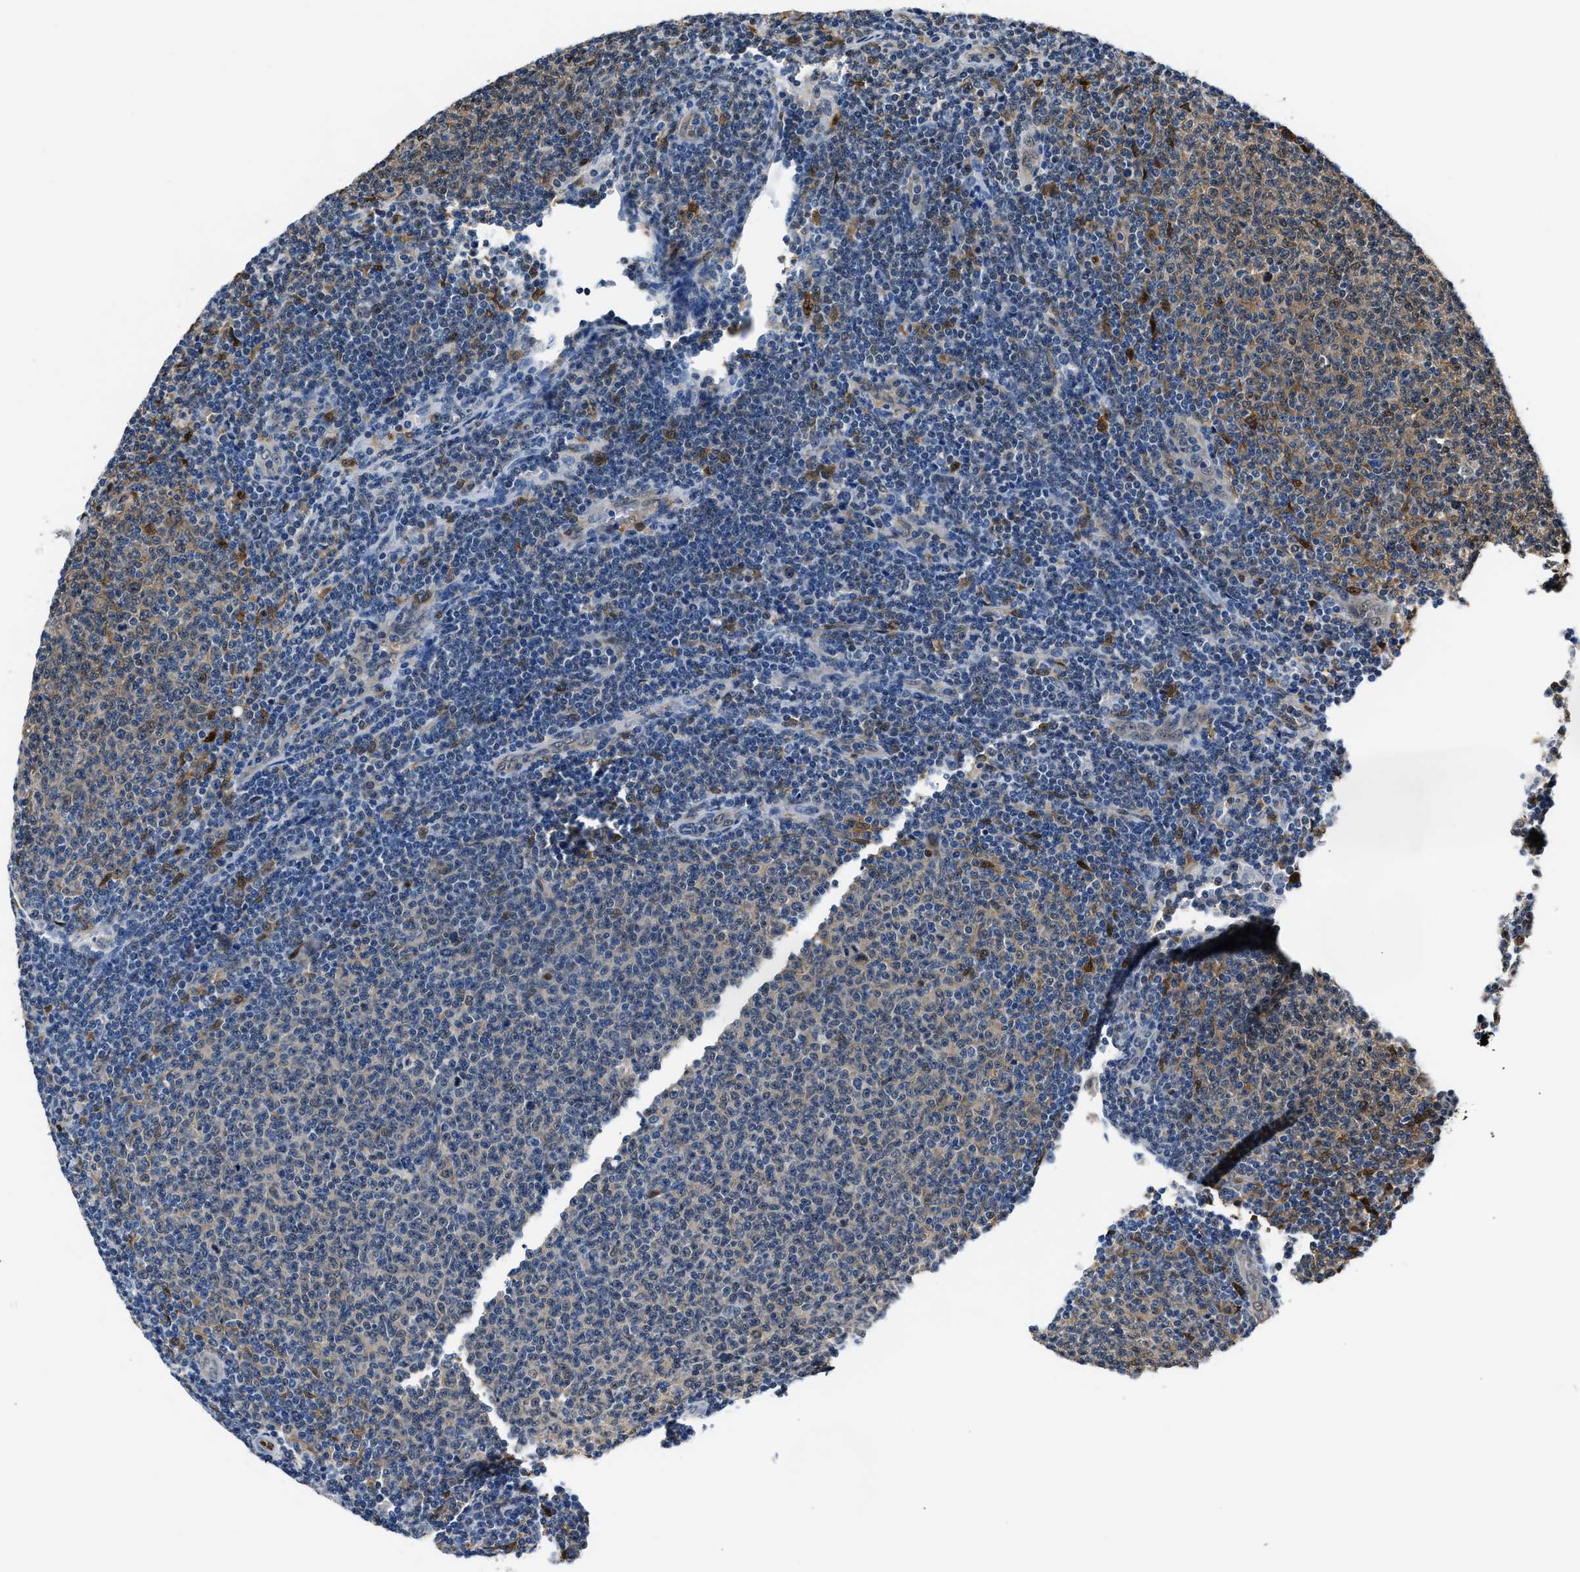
{"staining": {"intensity": "moderate", "quantity": "<25%", "location": "cytoplasmic/membranous"}, "tissue": "lymphoma", "cell_type": "Tumor cells", "image_type": "cancer", "snomed": [{"axis": "morphology", "description": "Malignant lymphoma, non-Hodgkin's type, Low grade"}, {"axis": "topography", "description": "Lymph node"}], "caption": "This photomicrograph displays immunohistochemistry staining of malignant lymphoma, non-Hodgkin's type (low-grade), with low moderate cytoplasmic/membranous positivity in approximately <25% of tumor cells.", "gene": "PPA1", "patient": {"sex": "male", "age": 66}}